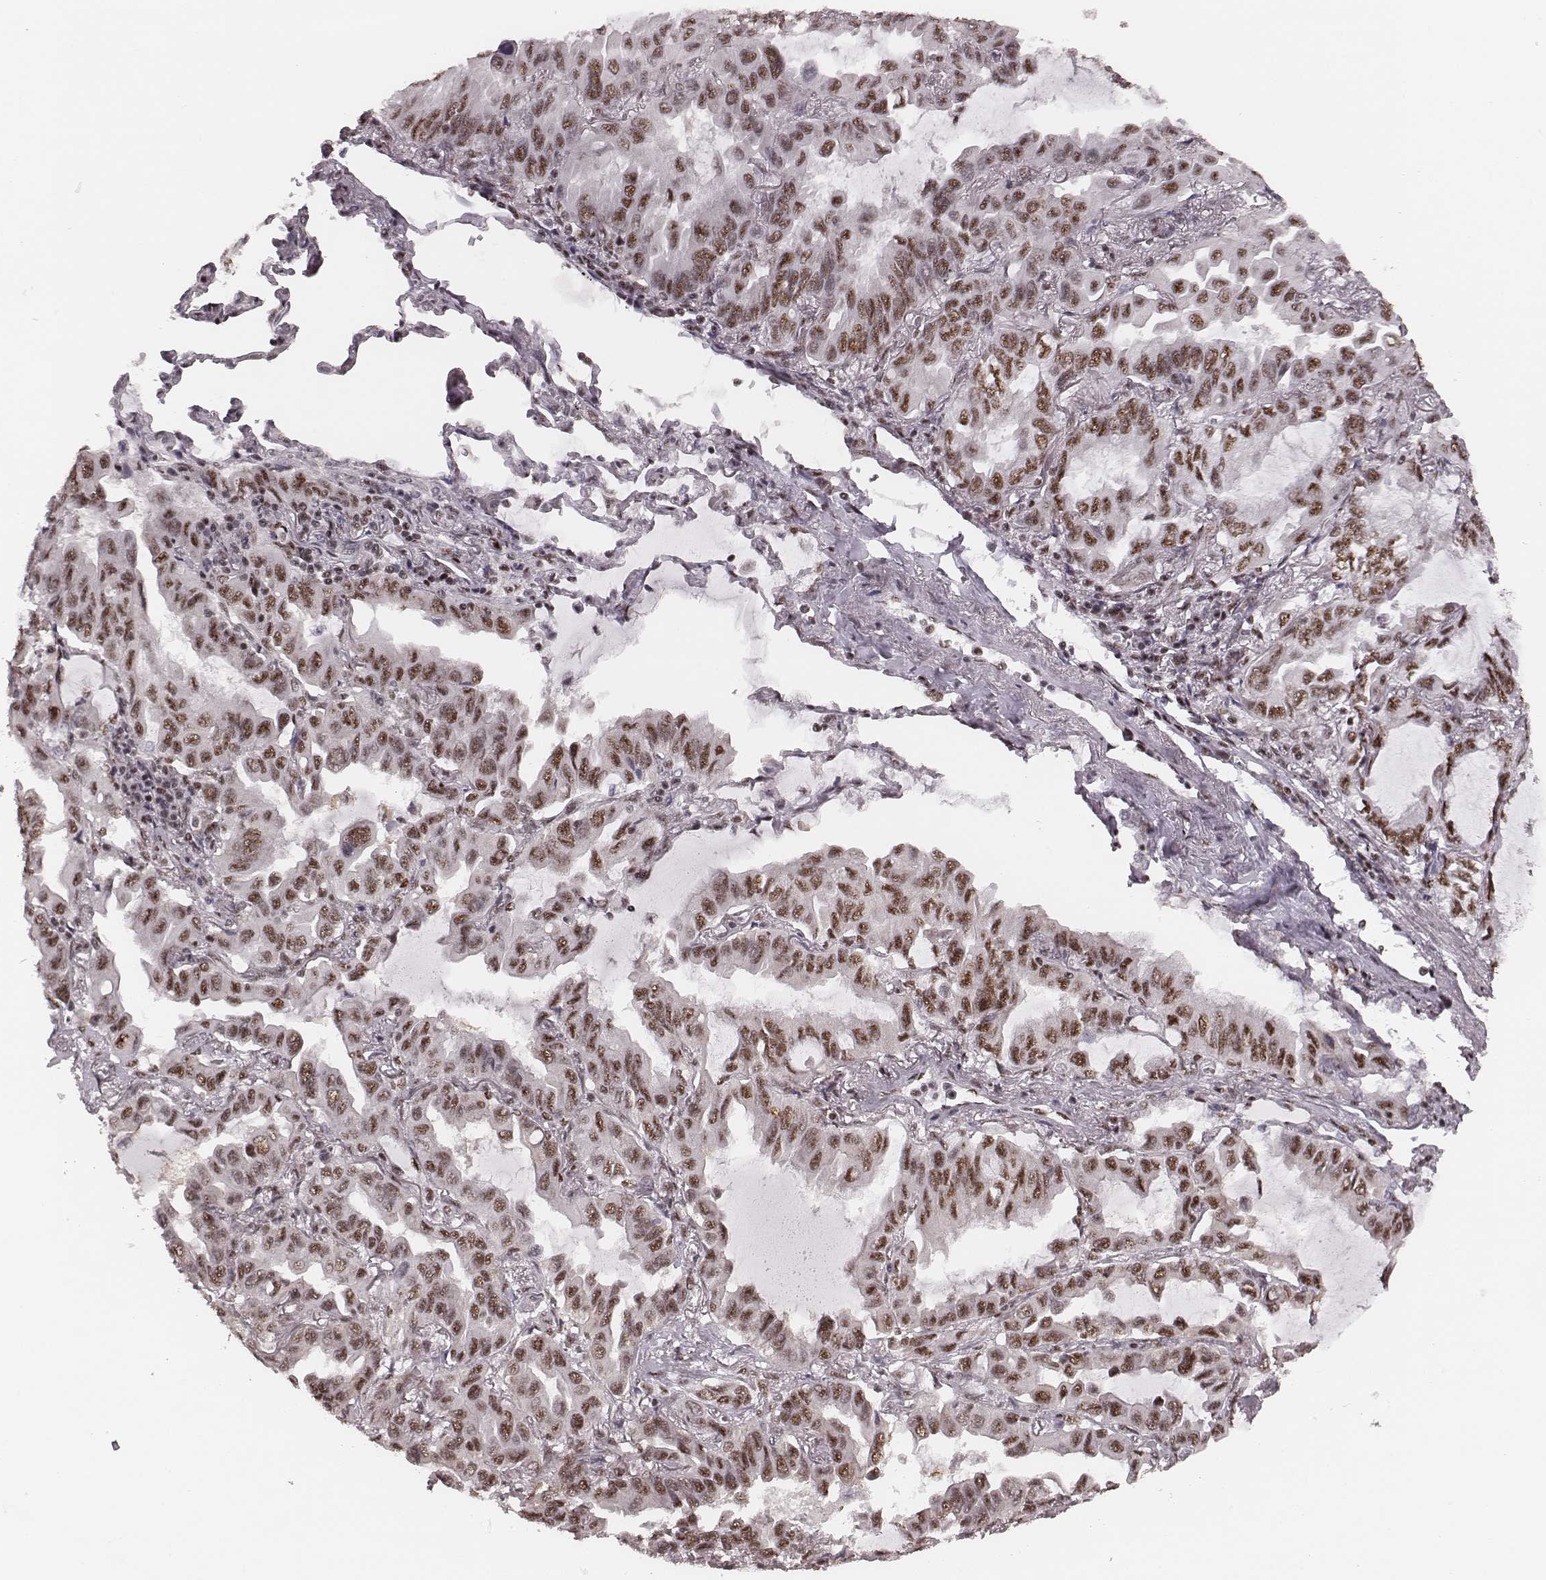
{"staining": {"intensity": "moderate", "quantity": ">75%", "location": "nuclear"}, "tissue": "lung cancer", "cell_type": "Tumor cells", "image_type": "cancer", "snomed": [{"axis": "morphology", "description": "Adenocarcinoma, NOS"}, {"axis": "topography", "description": "Lung"}], "caption": "Tumor cells exhibit moderate nuclear positivity in about >75% of cells in lung adenocarcinoma.", "gene": "LUC7L", "patient": {"sex": "male", "age": 64}}